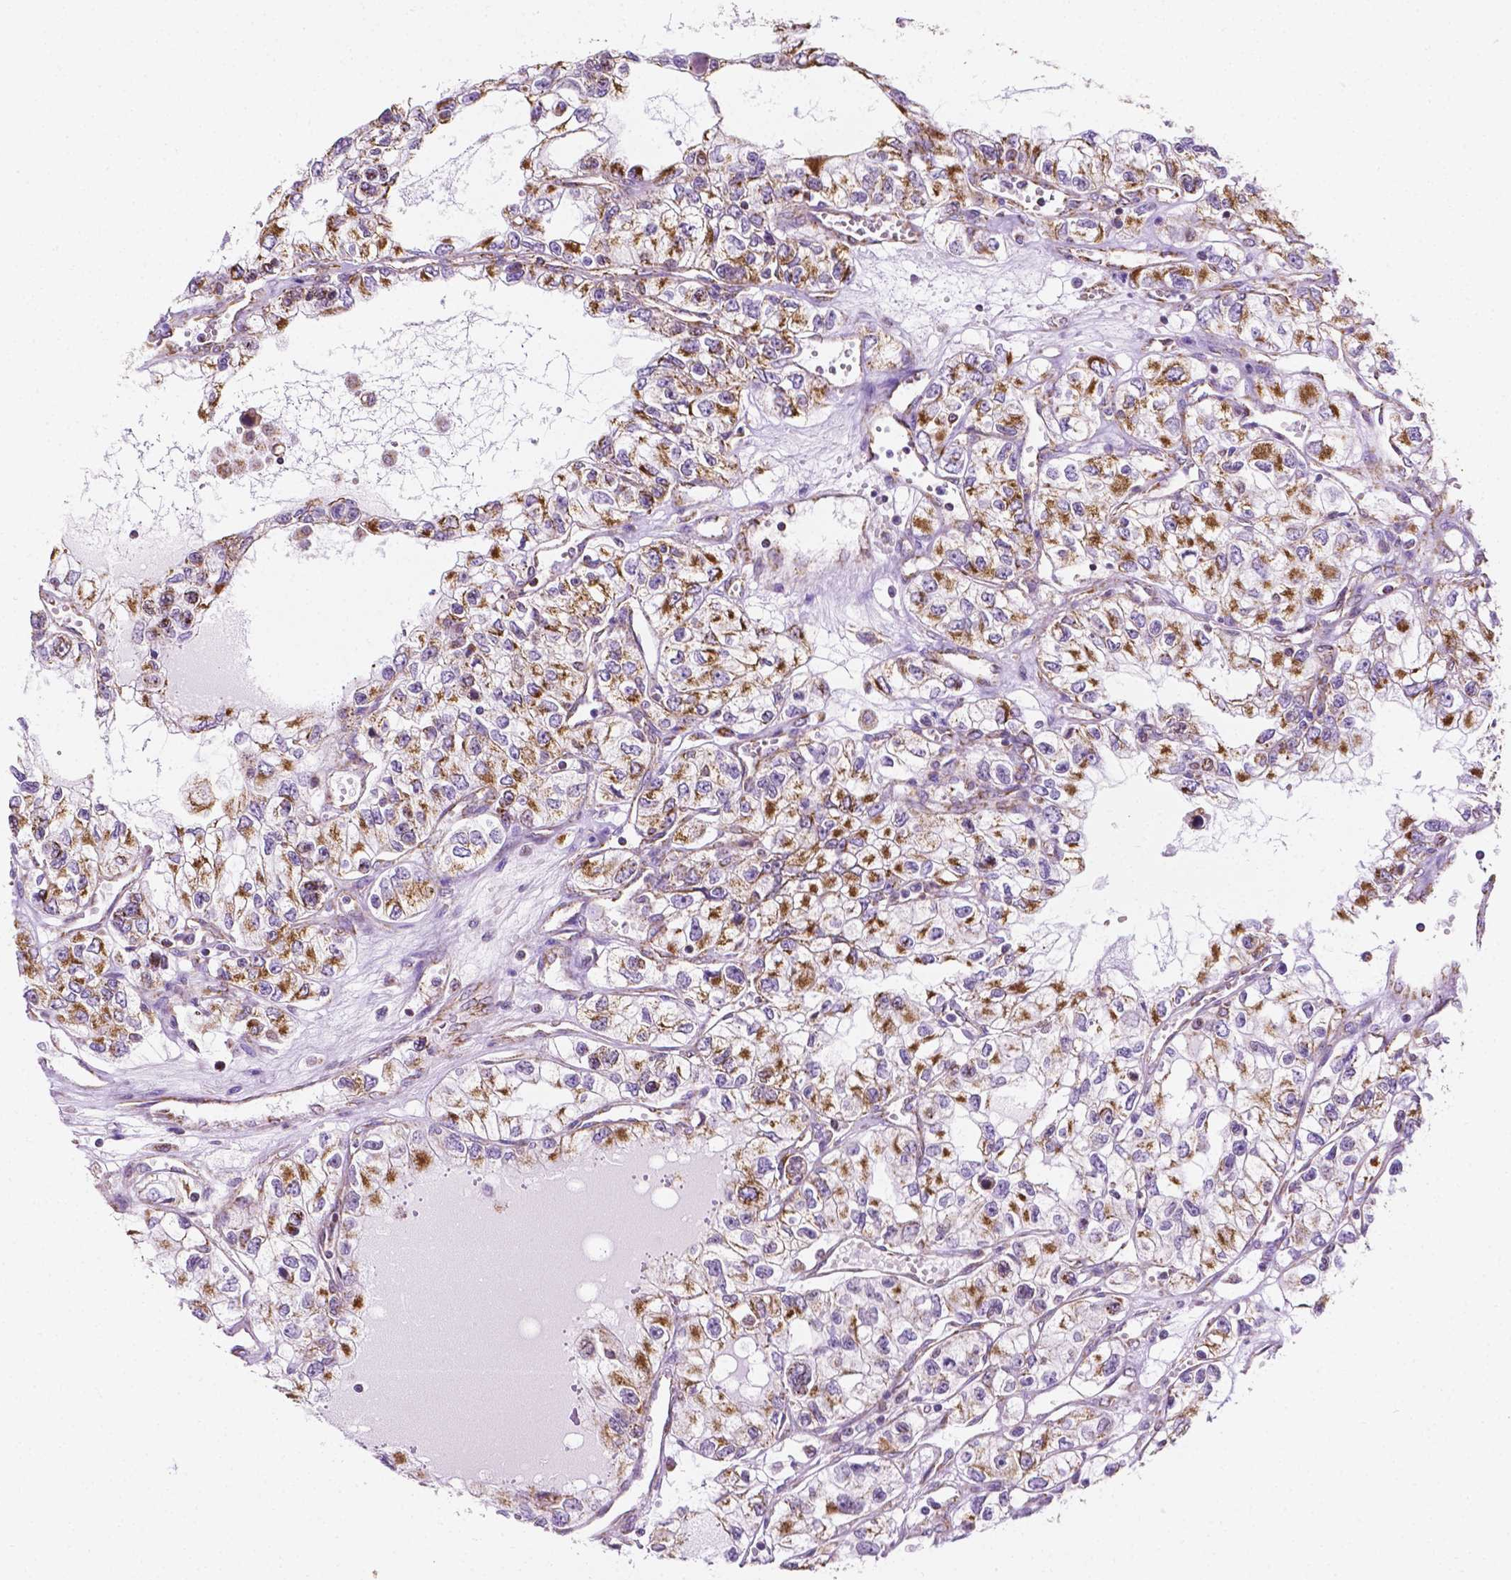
{"staining": {"intensity": "moderate", "quantity": "25%-75%", "location": "cytoplasmic/membranous"}, "tissue": "renal cancer", "cell_type": "Tumor cells", "image_type": "cancer", "snomed": [{"axis": "morphology", "description": "Adenocarcinoma, NOS"}, {"axis": "topography", "description": "Kidney"}], "caption": "This is an image of immunohistochemistry (IHC) staining of adenocarcinoma (renal), which shows moderate staining in the cytoplasmic/membranous of tumor cells.", "gene": "RMDN3", "patient": {"sex": "female", "age": 59}}